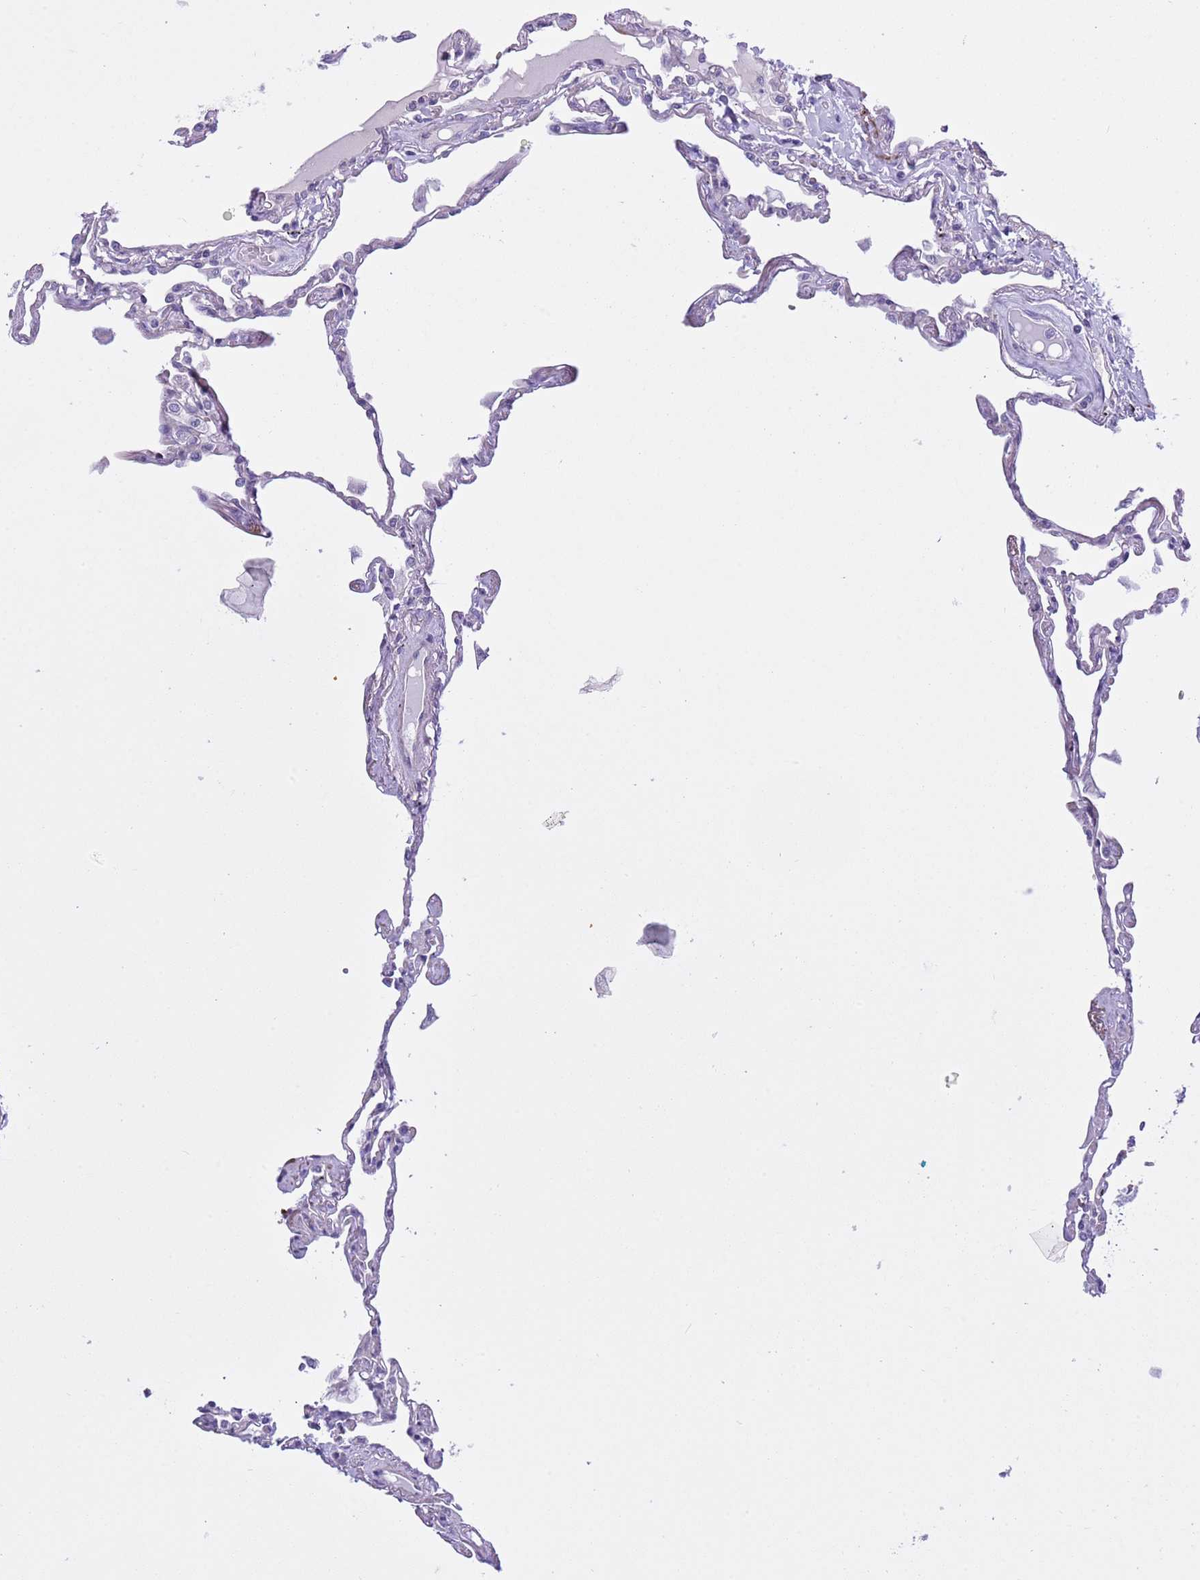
{"staining": {"intensity": "negative", "quantity": "none", "location": "none"}, "tissue": "lung", "cell_type": "Alveolar cells", "image_type": "normal", "snomed": [{"axis": "morphology", "description": "Normal tissue, NOS"}, {"axis": "topography", "description": "Lung"}], "caption": "An immunohistochemistry image of unremarkable lung is shown. There is no staining in alveolar cells of lung.", "gene": "NET1", "patient": {"sex": "female", "age": 67}}